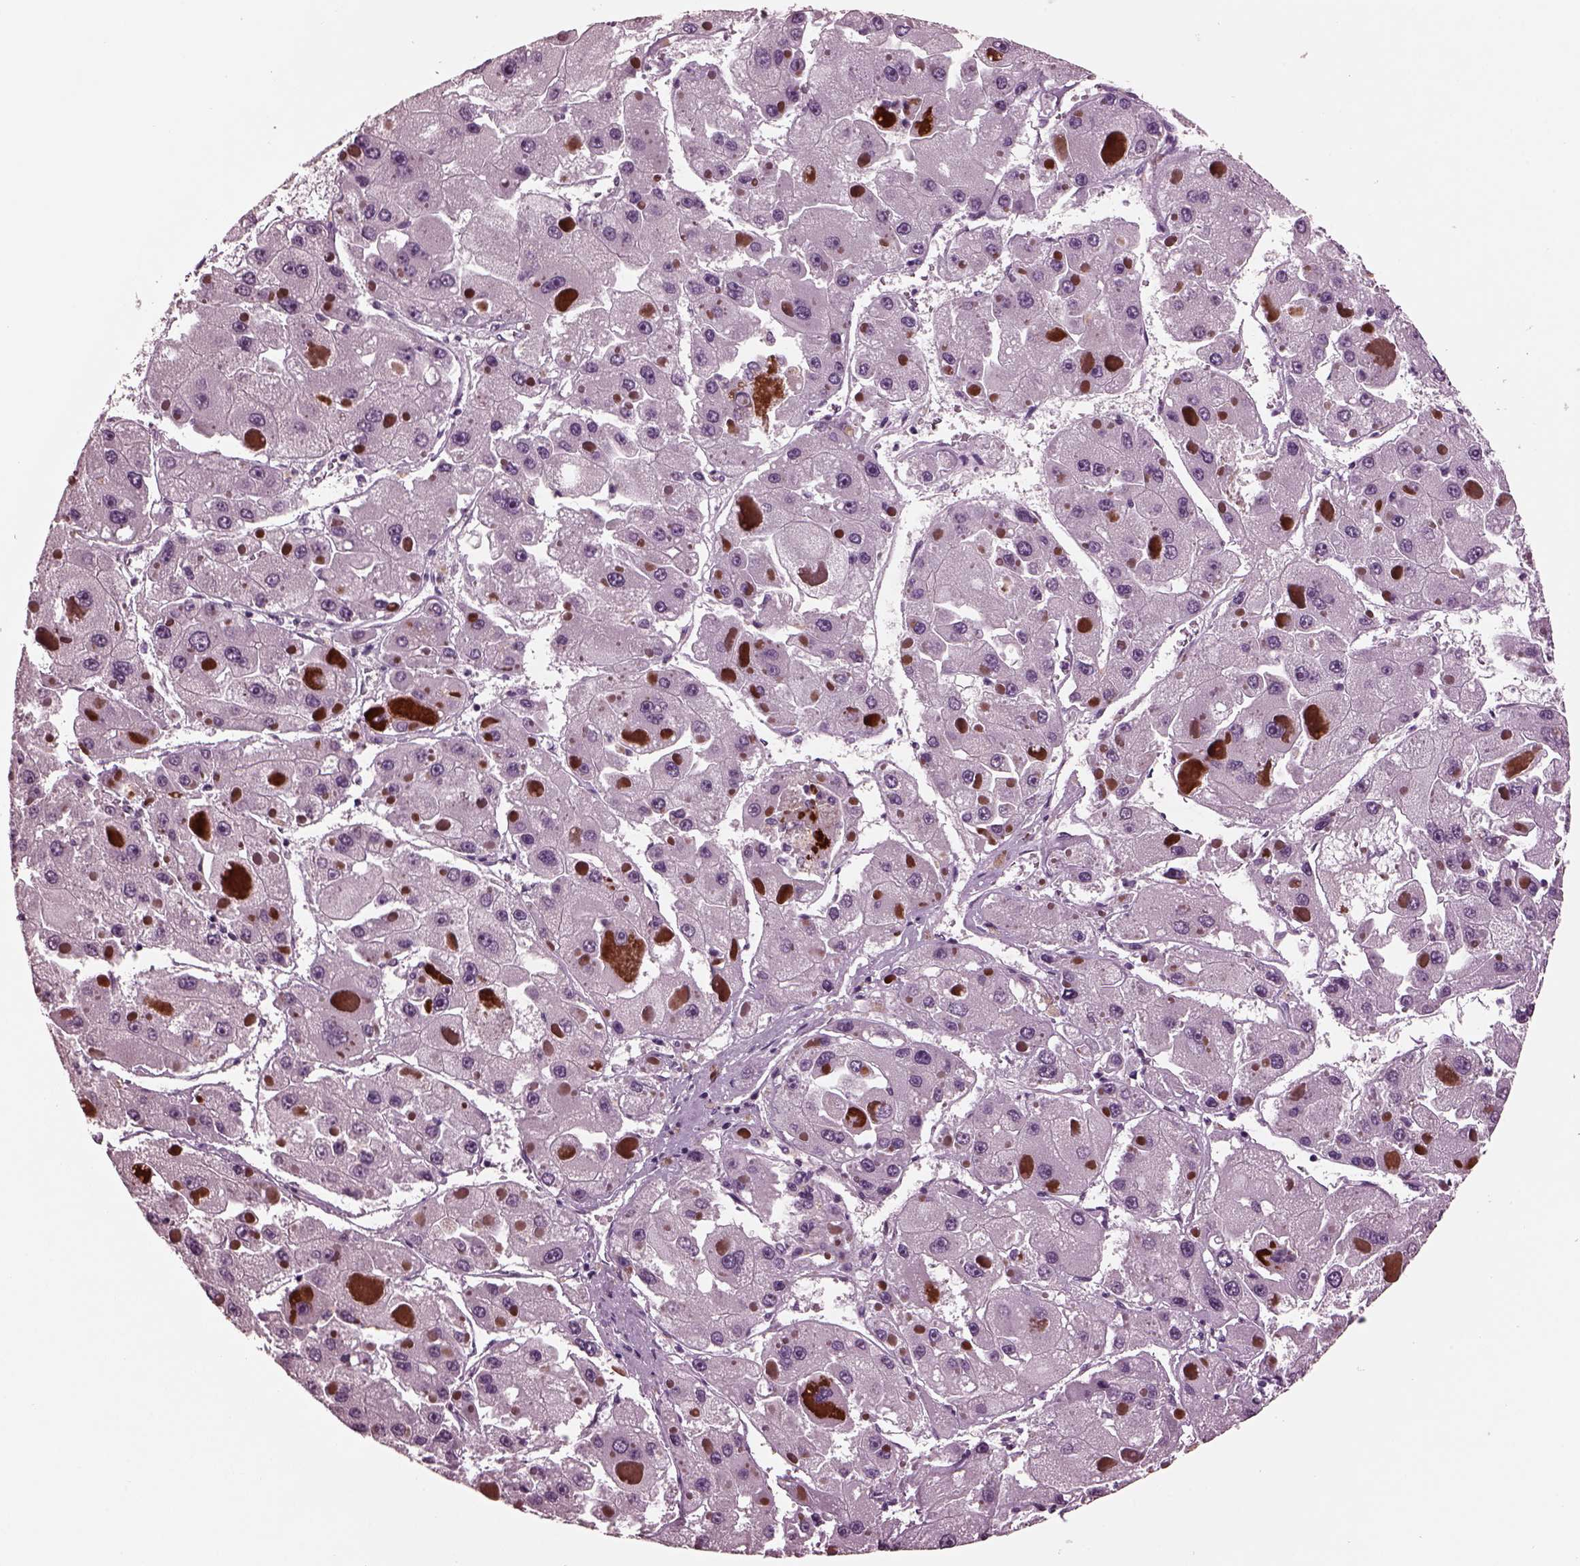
{"staining": {"intensity": "negative", "quantity": "none", "location": "none"}, "tissue": "liver cancer", "cell_type": "Tumor cells", "image_type": "cancer", "snomed": [{"axis": "morphology", "description": "Carcinoma, Hepatocellular, NOS"}, {"axis": "topography", "description": "Liver"}], "caption": "Tumor cells are negative for brown protein staining in liver hepatocellular carcinoma.", "gene": "MIB2", "patient": {"sex": "female", "age": 73}}